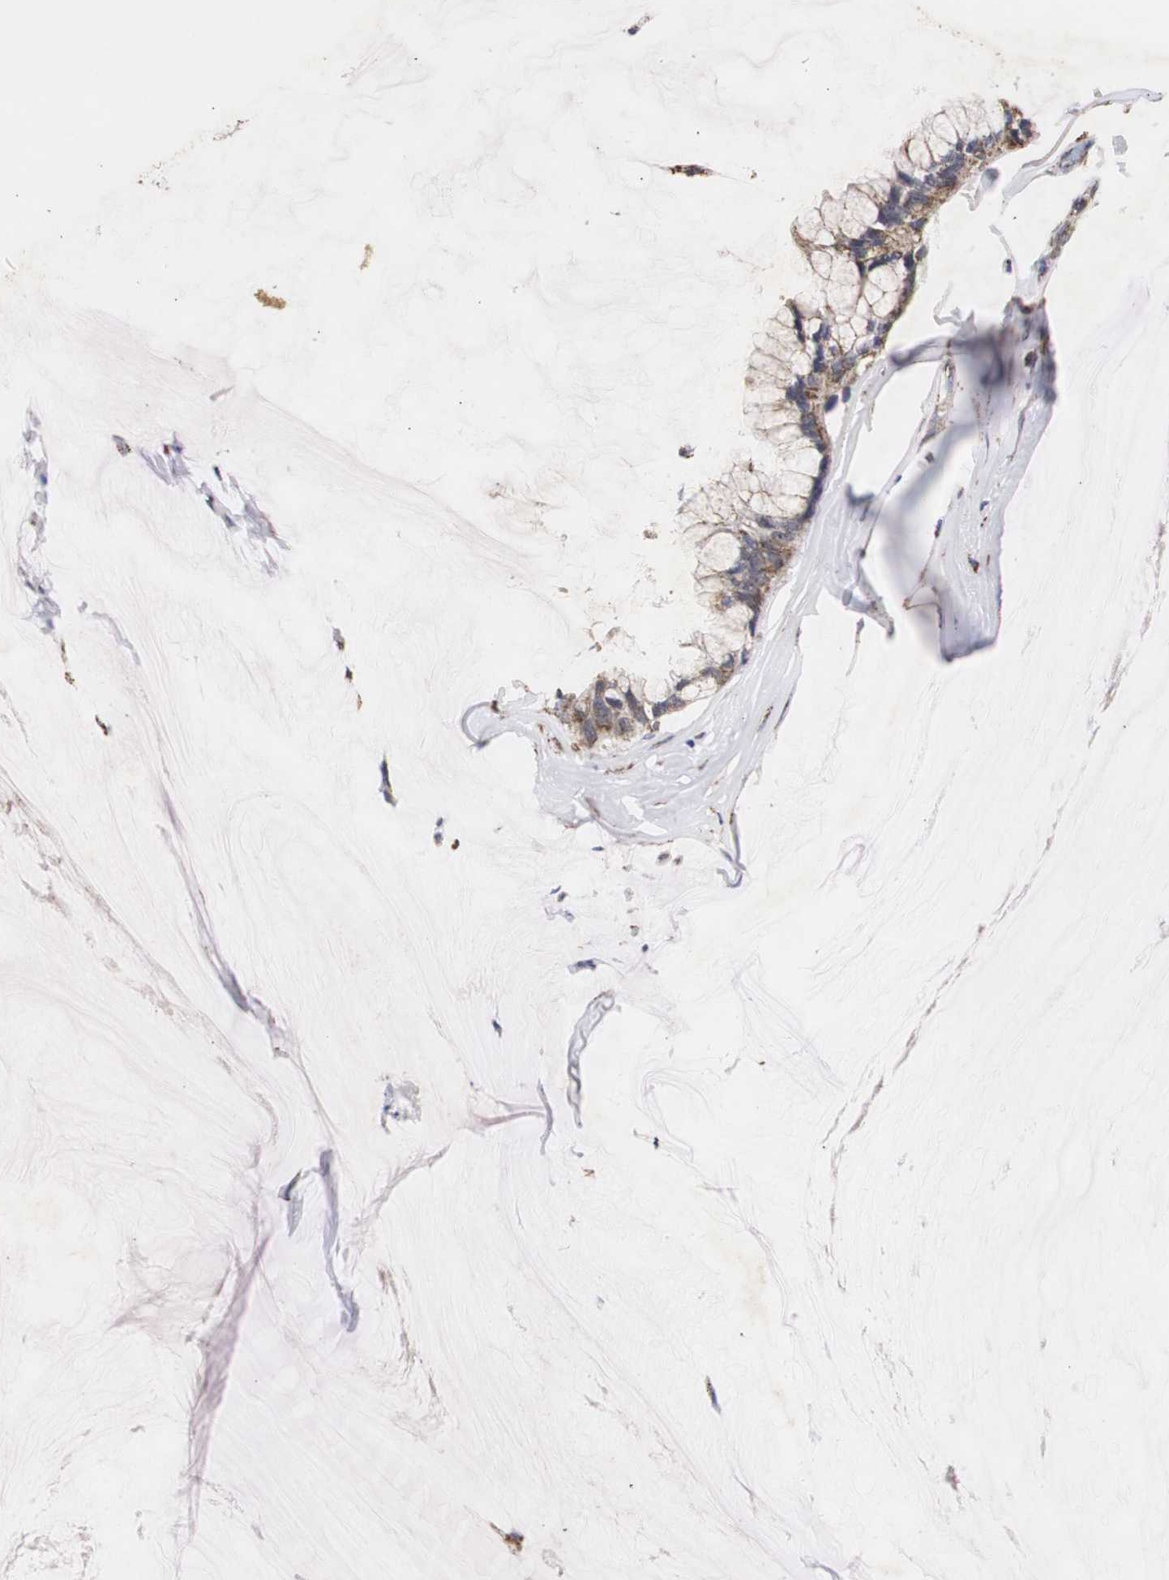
{"staining": {"intensity": "moderate", "quantity": "25%-75%", "location": "cytoplasmic/membranous"}, "tissue": "ovarian cancer", "cell_type": "Tumor cells", "image_type": "cancer", "snomed": [{"axis": "morphology", "description": "Cystadenocarcinoma, mucinous, NOS"}, {"axis": "topography", "description": "Ovary"}], "caption": "Moderate cytoplasmic/membranous protein expression is identified in about 25%-75% of tumor cells in ovarian cancer (mucinous cystadenocarcinoma).", "gene": "HSD17B10", "patient": {"sex": "female", "age": 39}}